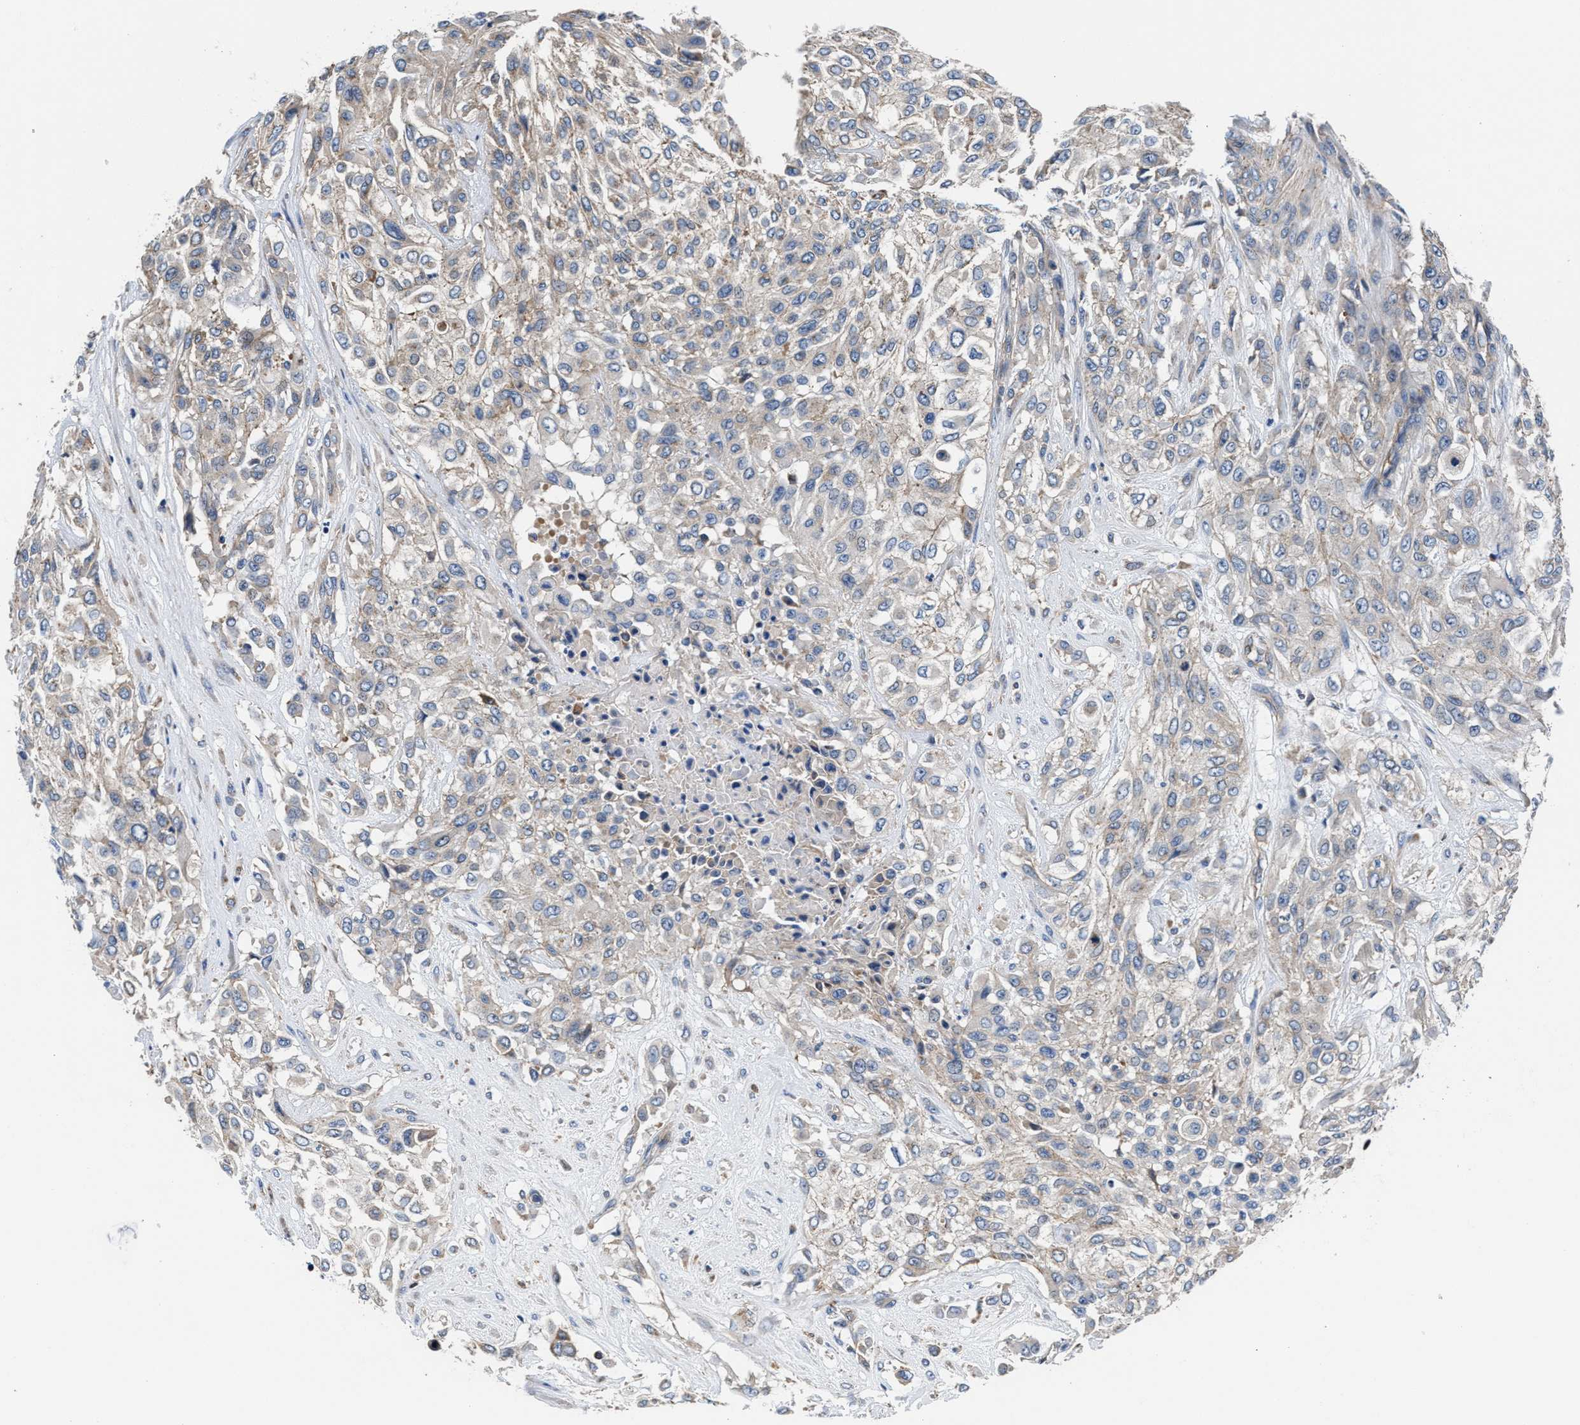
{"staining": {"intensity": "weak", "quantity": "<25%", "location": "cytoplasmic/membranous"}, "tissue": "urothelial cancer", "cell_type": "Tumor cells", "image_type": "cancer", "snomed": [{"axis": "morphology", "description": "Urothelial carcinoma, High grade"}, {"axis": "topography", "description": "Urinary bladder"}], "caption": "High power microscopy photomicrograph of an IHC image of urothelial cancer, revealing no significant staining in tumor cells. (IHC, brightfield microscopy, high magnification).", "gene": "PPP1R9B", "patient": {"sex": "male", "age": 57}}